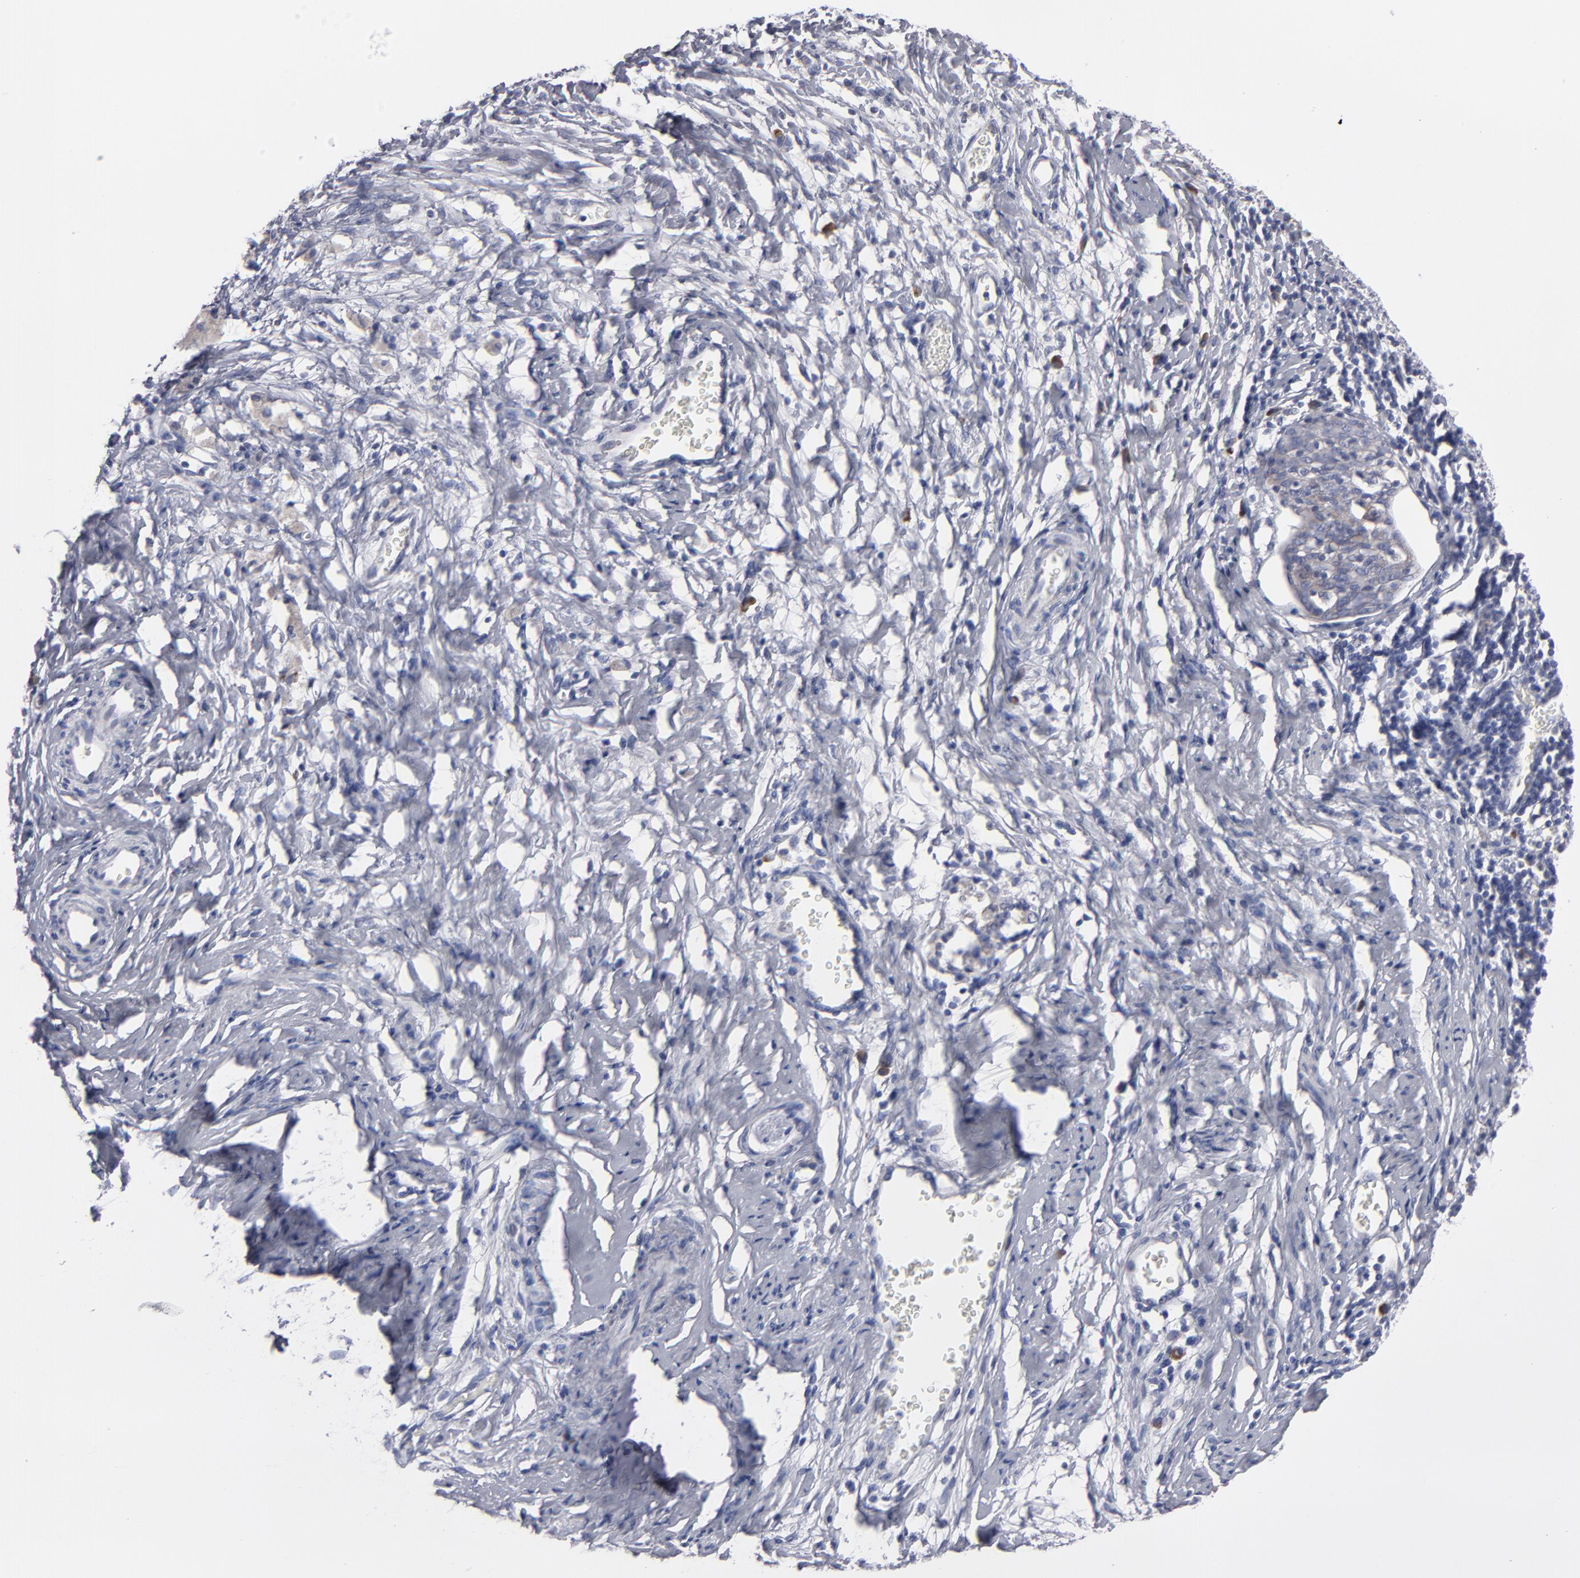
{"staining": {"intensity": "weak", "quantity": "25%-75%", "location": "cytoplasmic/membranous"}, "tissue": "cervical cancer", "cell_type": "Tumor cells", "image_type": "cancer", "snomed": [{"axis": "morphology", "description": "Normal tissue, NOS"}, {"axis": "morphology", "description": "Squamous cell carcinoma, NOS"}, {"axis": "topography", "description": "Cervix"}], "caption": "Immunohistochemical staining of cervical cancer (squamous cell carcinoma) displays low levels of weak cytoplasmic/membranous protein expression in approximately 25%-75% of tumor cells.", "gene": "CCDC80", "patient": {"sex": "female", "age": 67}}